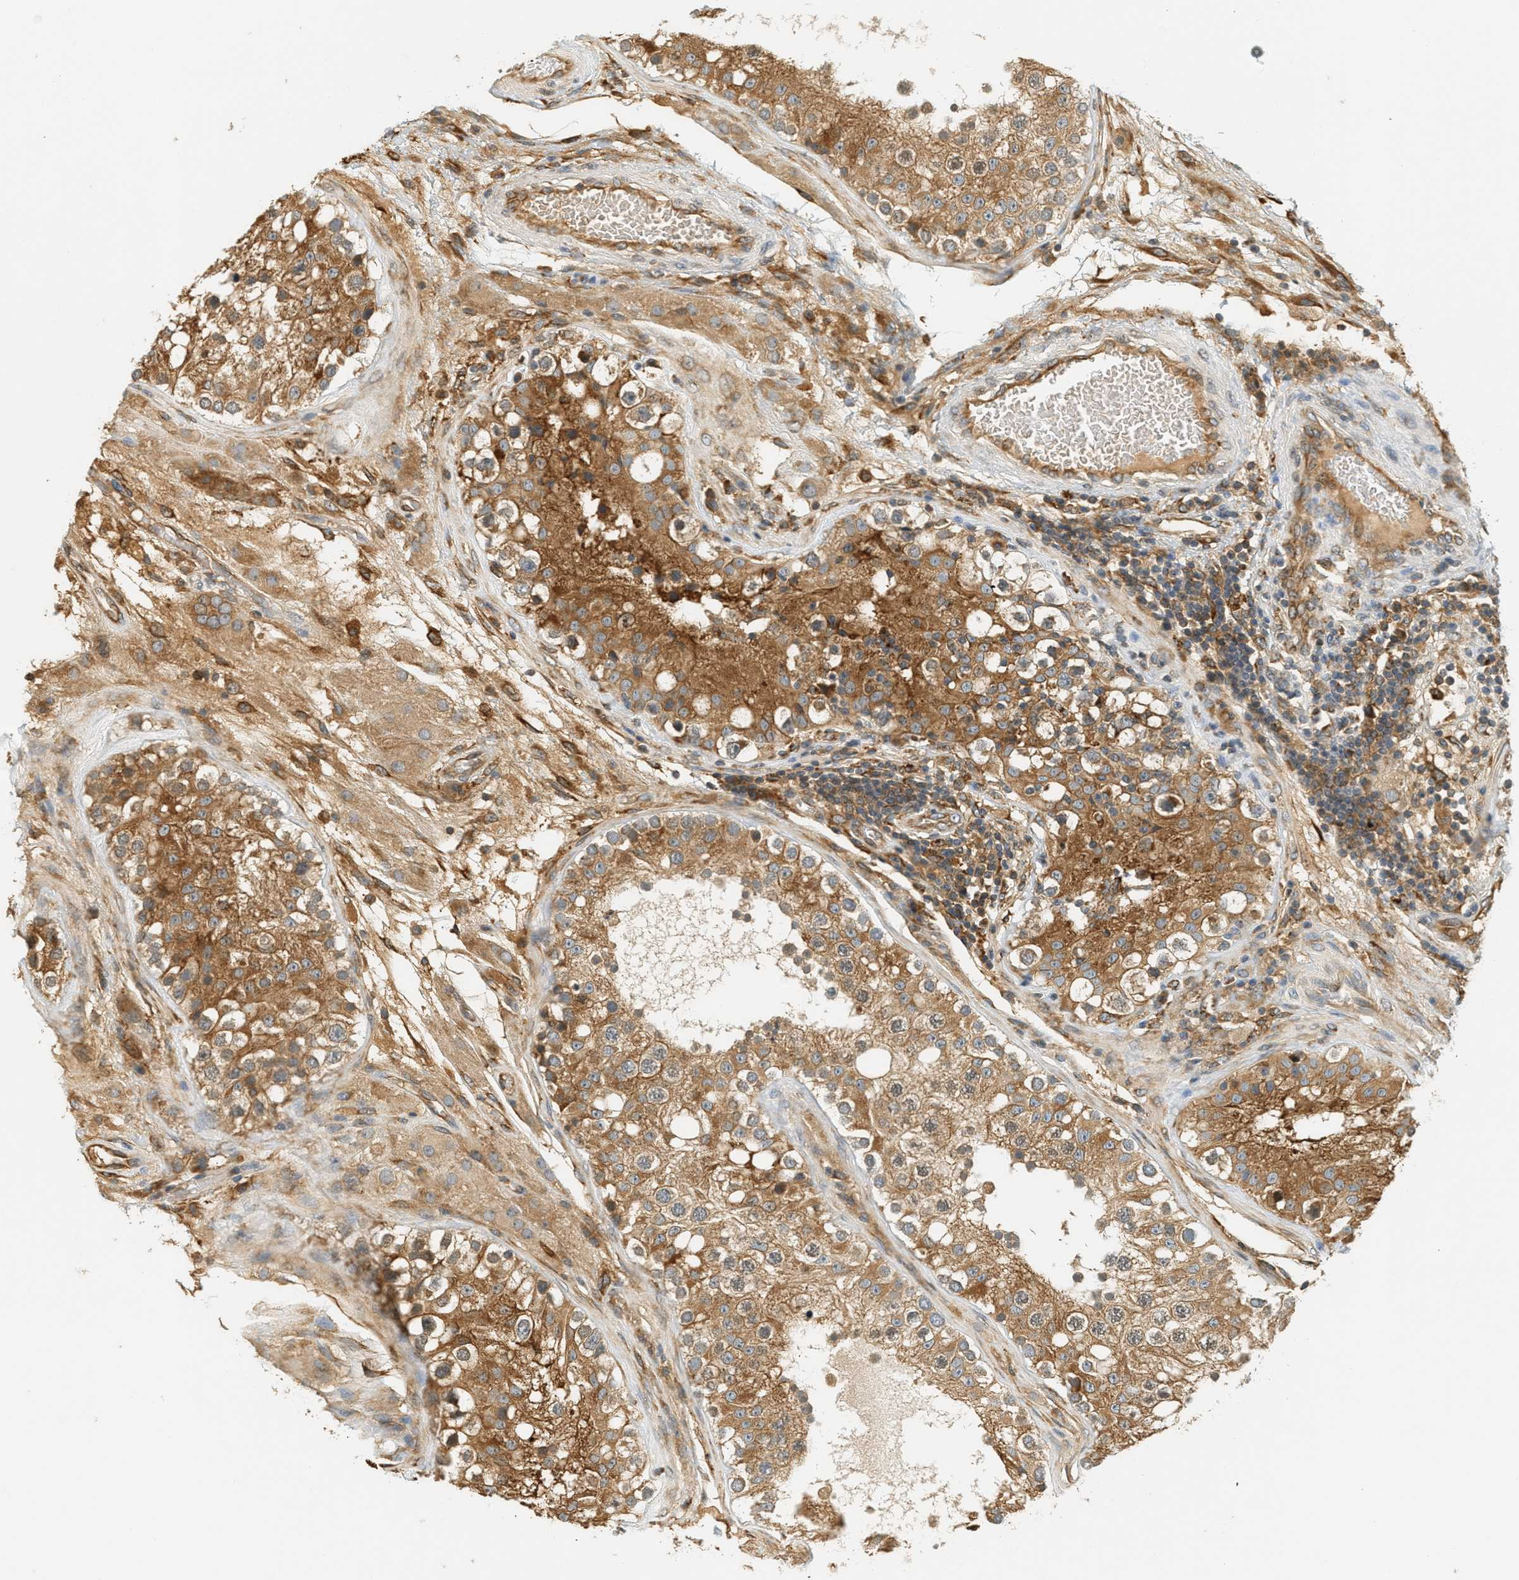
{"staining": {"intensity": "moderate", "quantity": ">75%", "location": "cytoplasmic/membranous"}, "tissue": "testis", "cell_type": "Cells in seminiferous ducts", "image_type": "normal", "snomed": [{"axis": "morphology", "description": "Normal tissue, NOS"}, {"axis": "topography", "description": "Testis"}], "caption": "The immunohistochemical stain highlights moderate cytoplasmic/membranous positivity in cells in seminiferous ducts of normal testis.", "gene": "PDK1", "patient": {"sex": "male", "age": 26}}